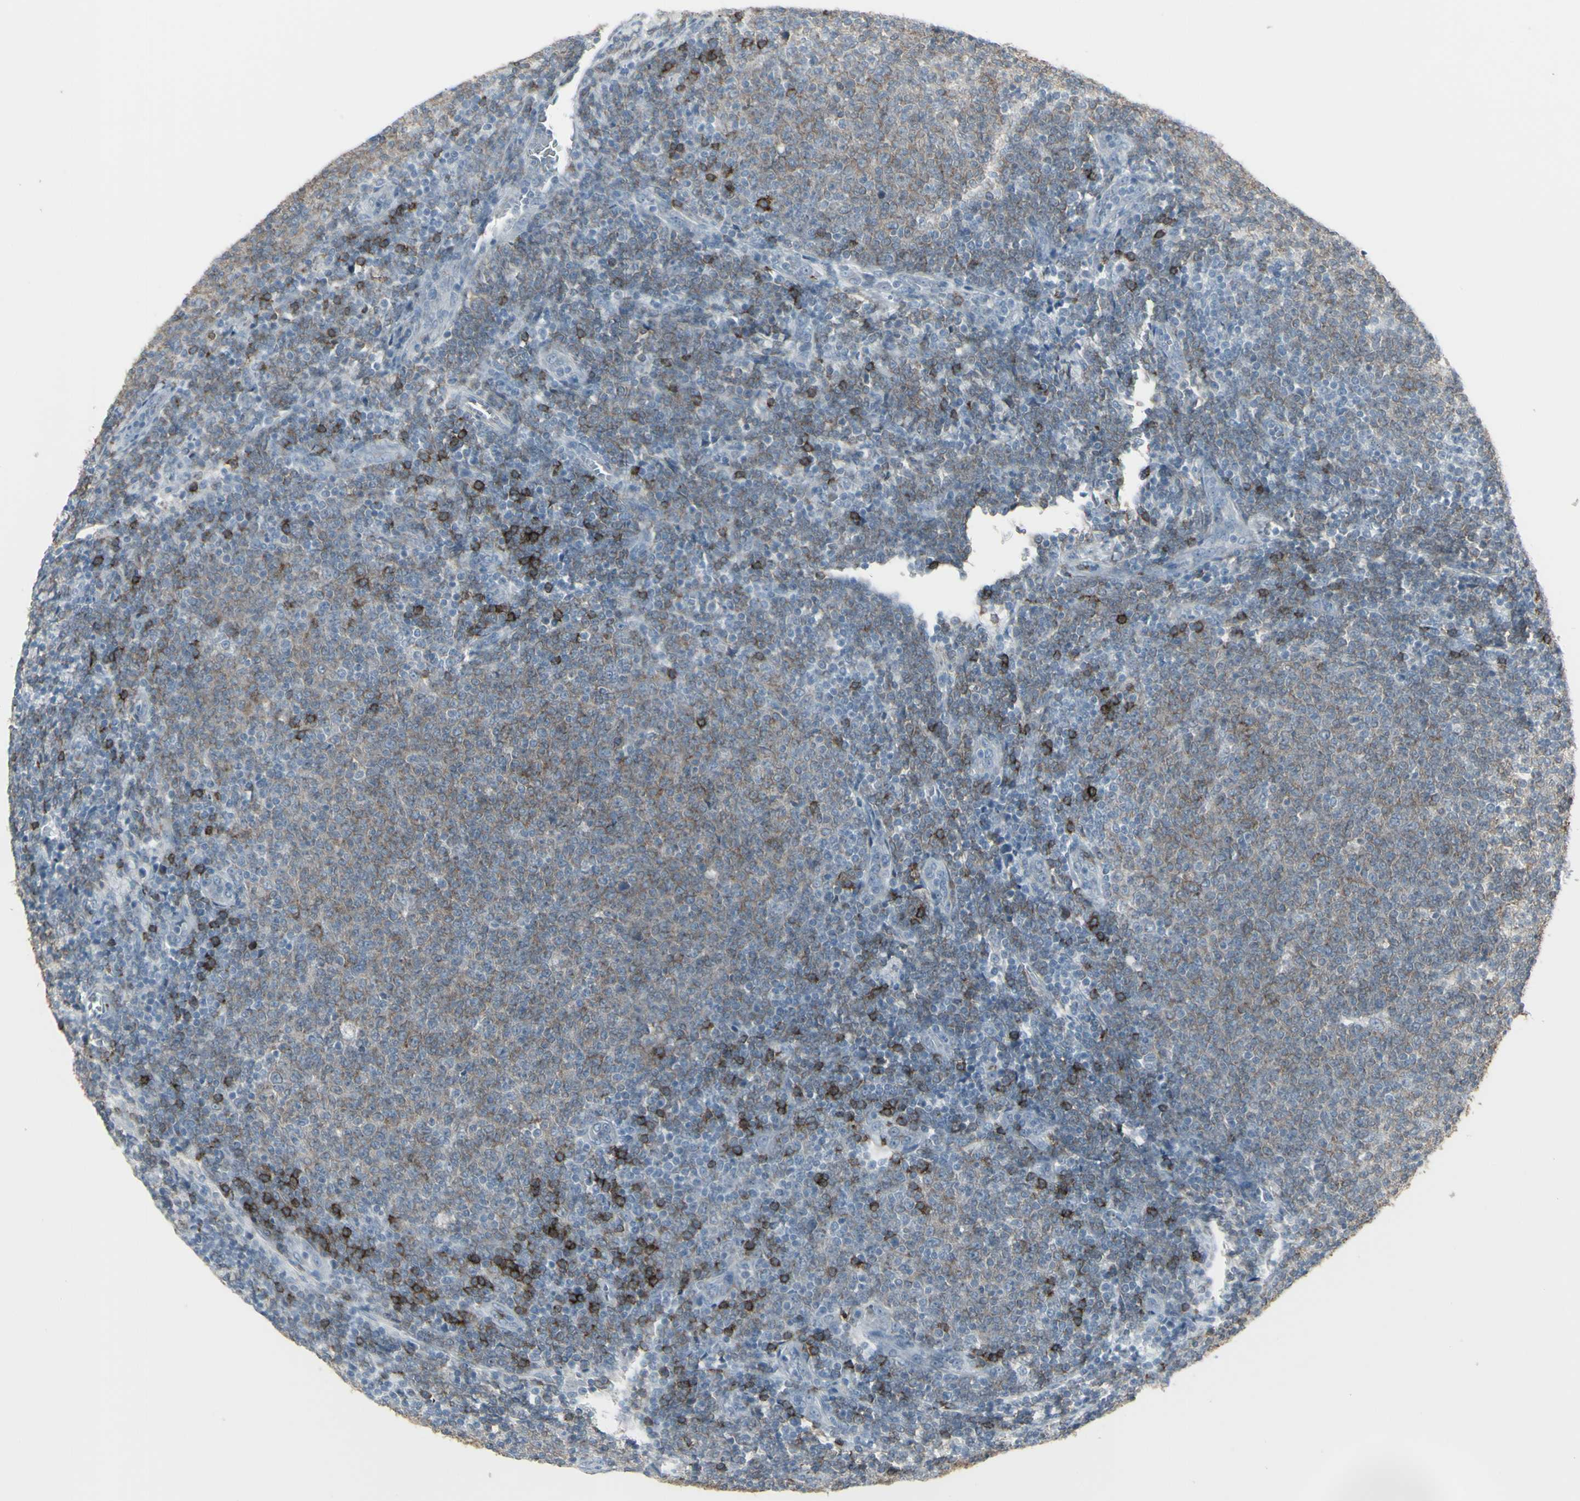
{"staining": {"intensity": "moderate", "quantity": ">75%", "location": "cytoplasmic/membranous"}, "tissue": "lymphoma", "cell_type": "Tumor cells", "image_type": "cancer", "snomed": [{"axis": "morphology", "description": "Malignant lymphoma, non-Hodgkin's type, Low grade"}, {"axis": "topography", "description": "Lymph node"}], "caption": "Protein analysis of malignant lymphoma, non-Hodgkin's type (low-grade) tissue demonstrates moderate cytoplasmic/membranous expression in approximately >75% of tumor cells.", "gene": "CD79B", "patient": {"sex": "male", "age": 66}}